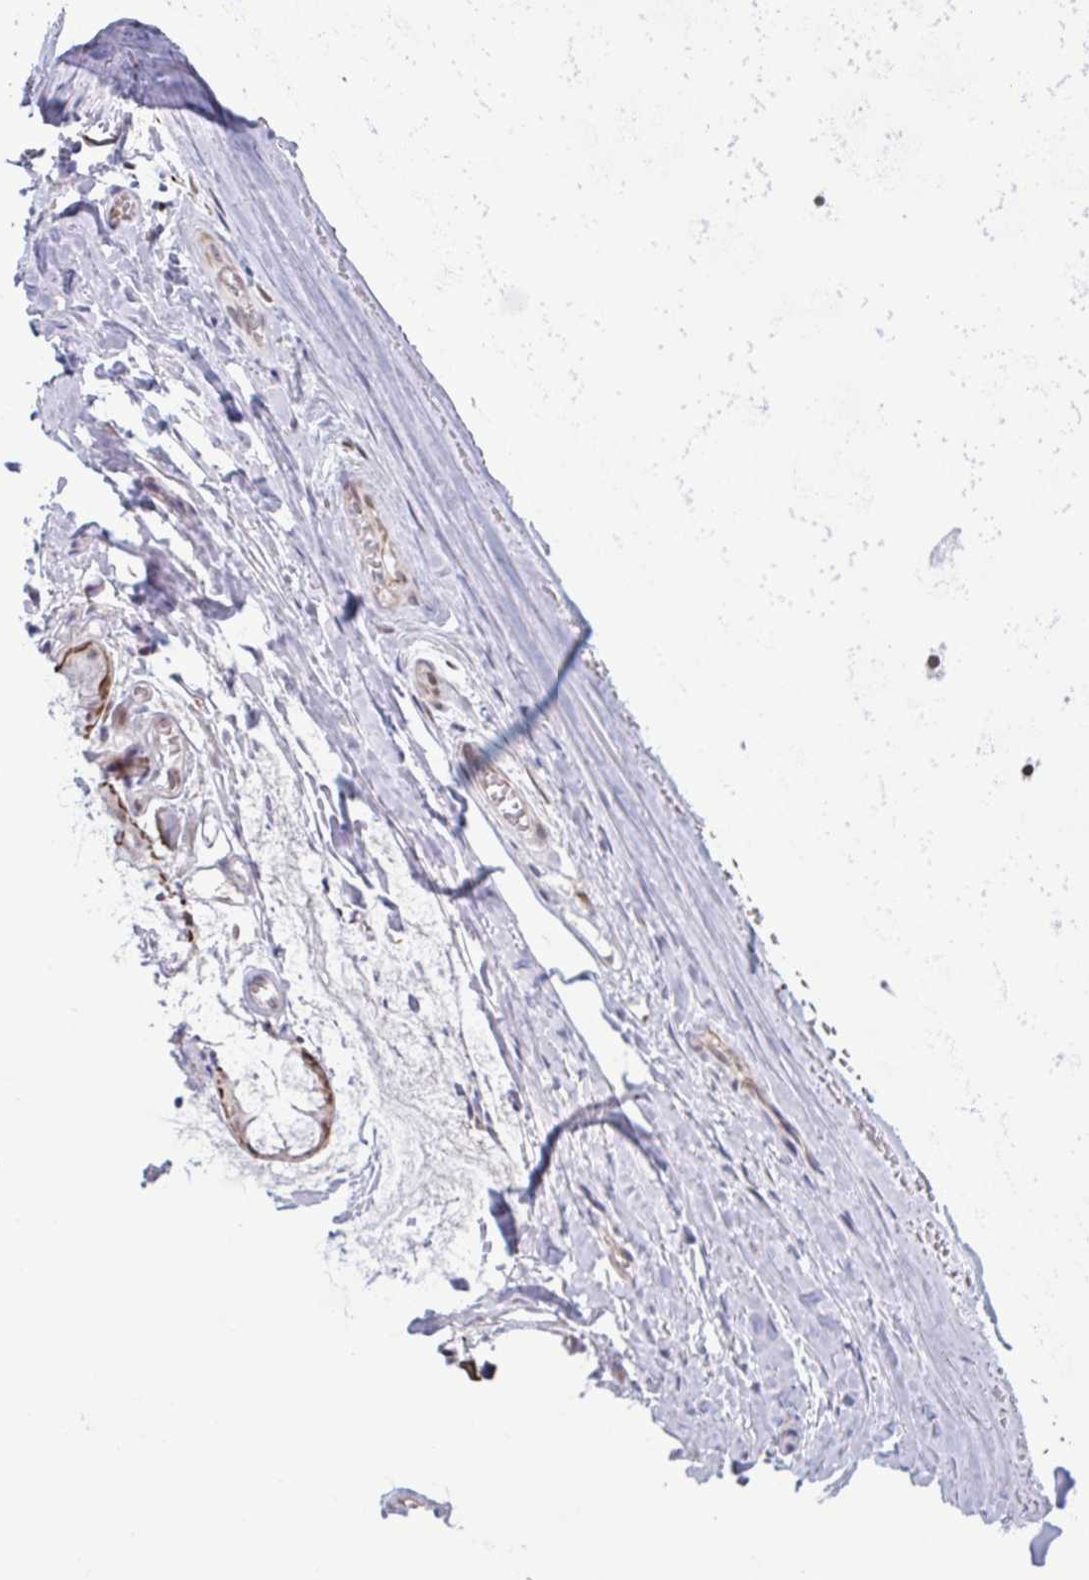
{"staining": {"intensity": "negative", "quantity": "none", "location": "none"}, "tissue": "soft tissue", "cell_type": "Fibroblasts", "image_type": "normal", "snomed": [{"axis": "morphology", "description": "Normal tissue, NOS"}, {"axis": "topography", "description": "Cartilage tissue"}, {"axis": "topography", "description": "Nasopharynx"}, {"axis": "topography", "description": "Thyroid gland"}], "caption": "DAB immunohistochemical staining of benign soft tissue demonstrates no significant staining in fibroblasts.", "gene": "PRMT6", "patient": {"sex": "male", "age": 63}}